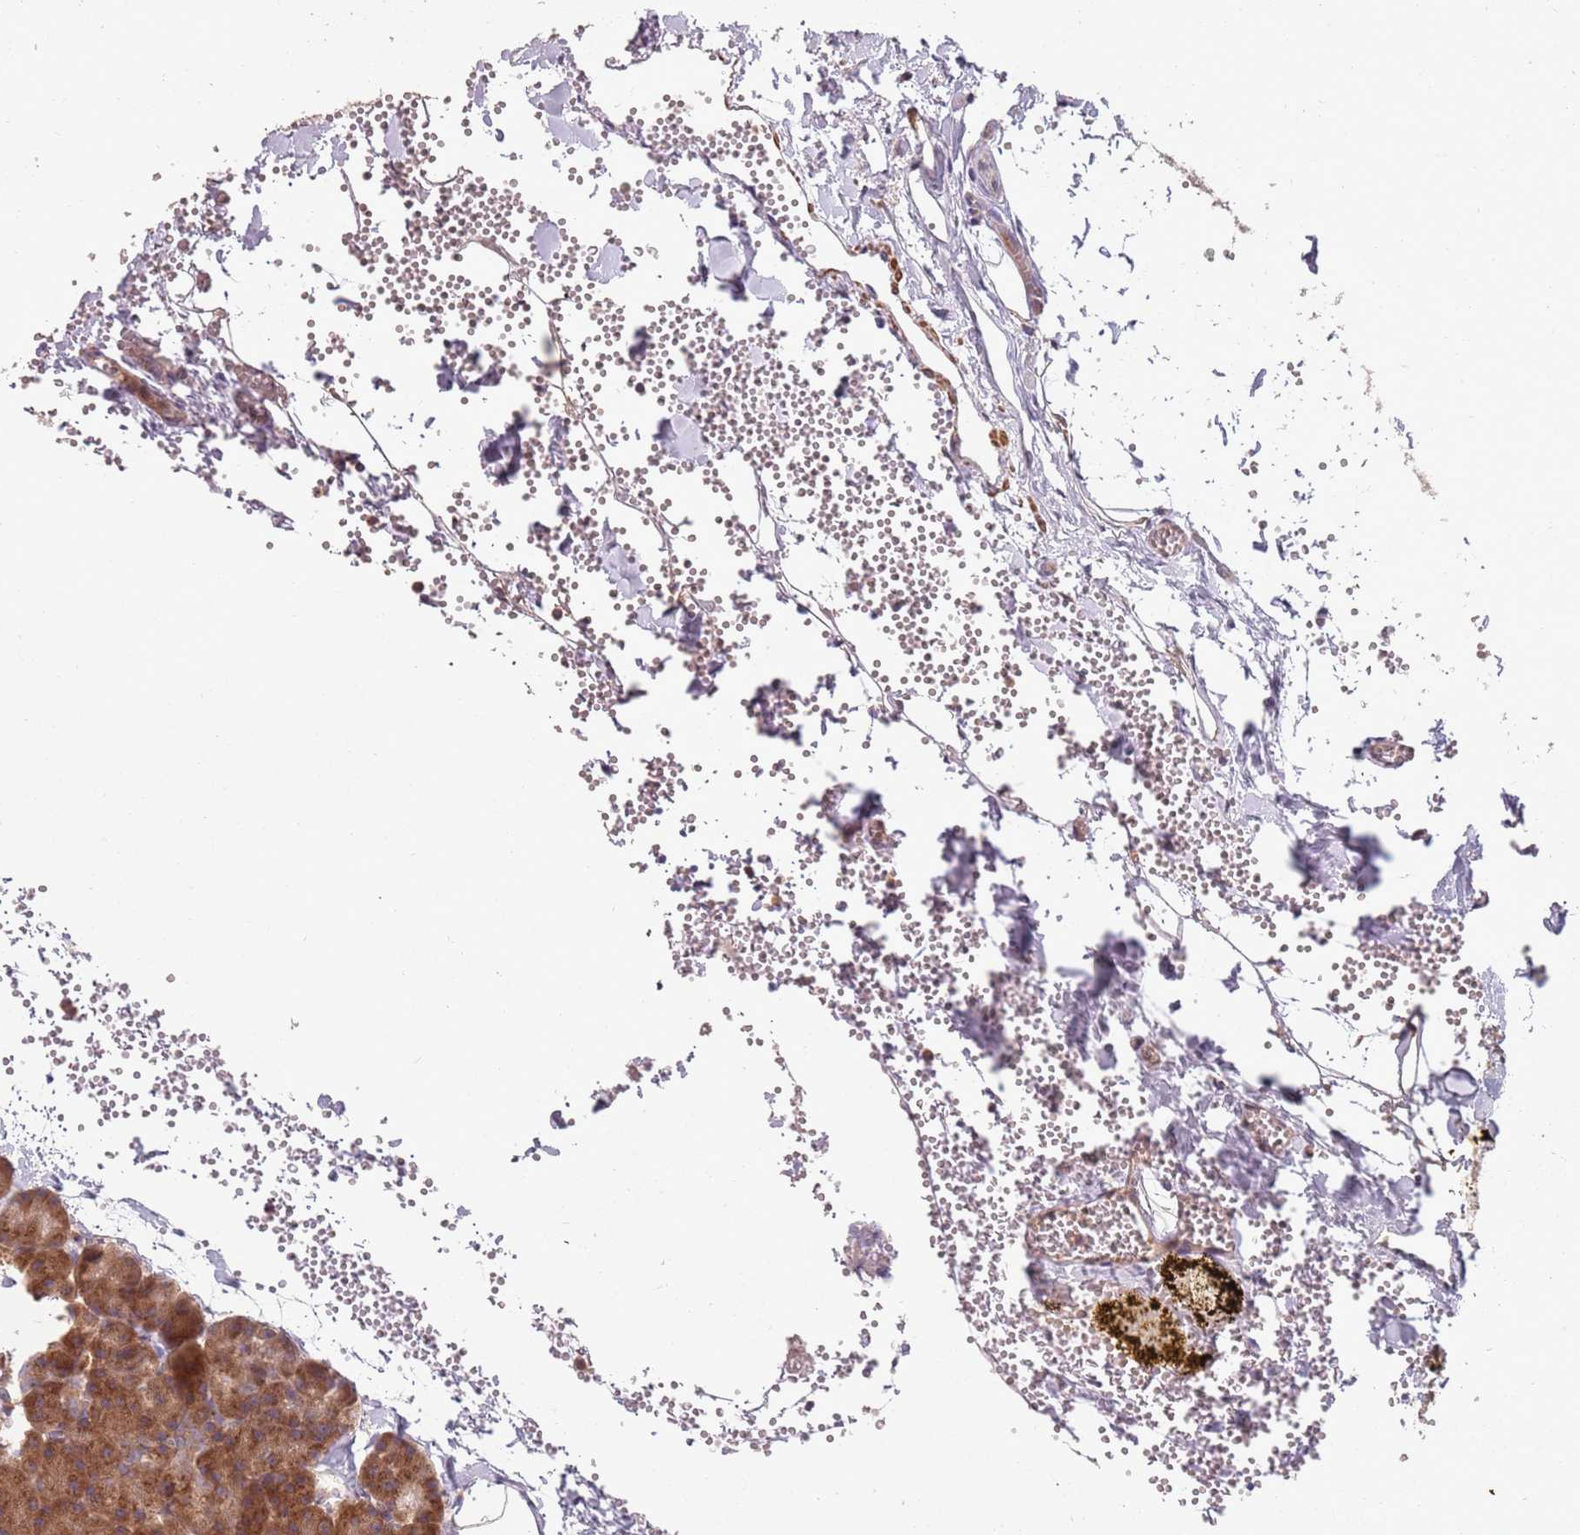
{"staining": {"intensity": "strong", "quantity": ">75%", "location": "cytoplasmic/membranous"}, "tissue": "pancreas", "cell_type": "Exocrine glandular cells", "image_type": "normal", "snomed": [{"axis": "morphology", "description": "Normal tissue, NOS"}, {"axis": "morphology", "description": "Carcinoid, malignant, NOS"}, {"axis": "topography", "description": "Pancreas"}], "caption": "Immunohistochemical staining of normal pancreas reveals strong cytoplasmic/membranous protein positivity in approximately >75% of exocrine glandular cells.", "gene": "PLD6", "patient": {"sex": "female", "age": 35}}